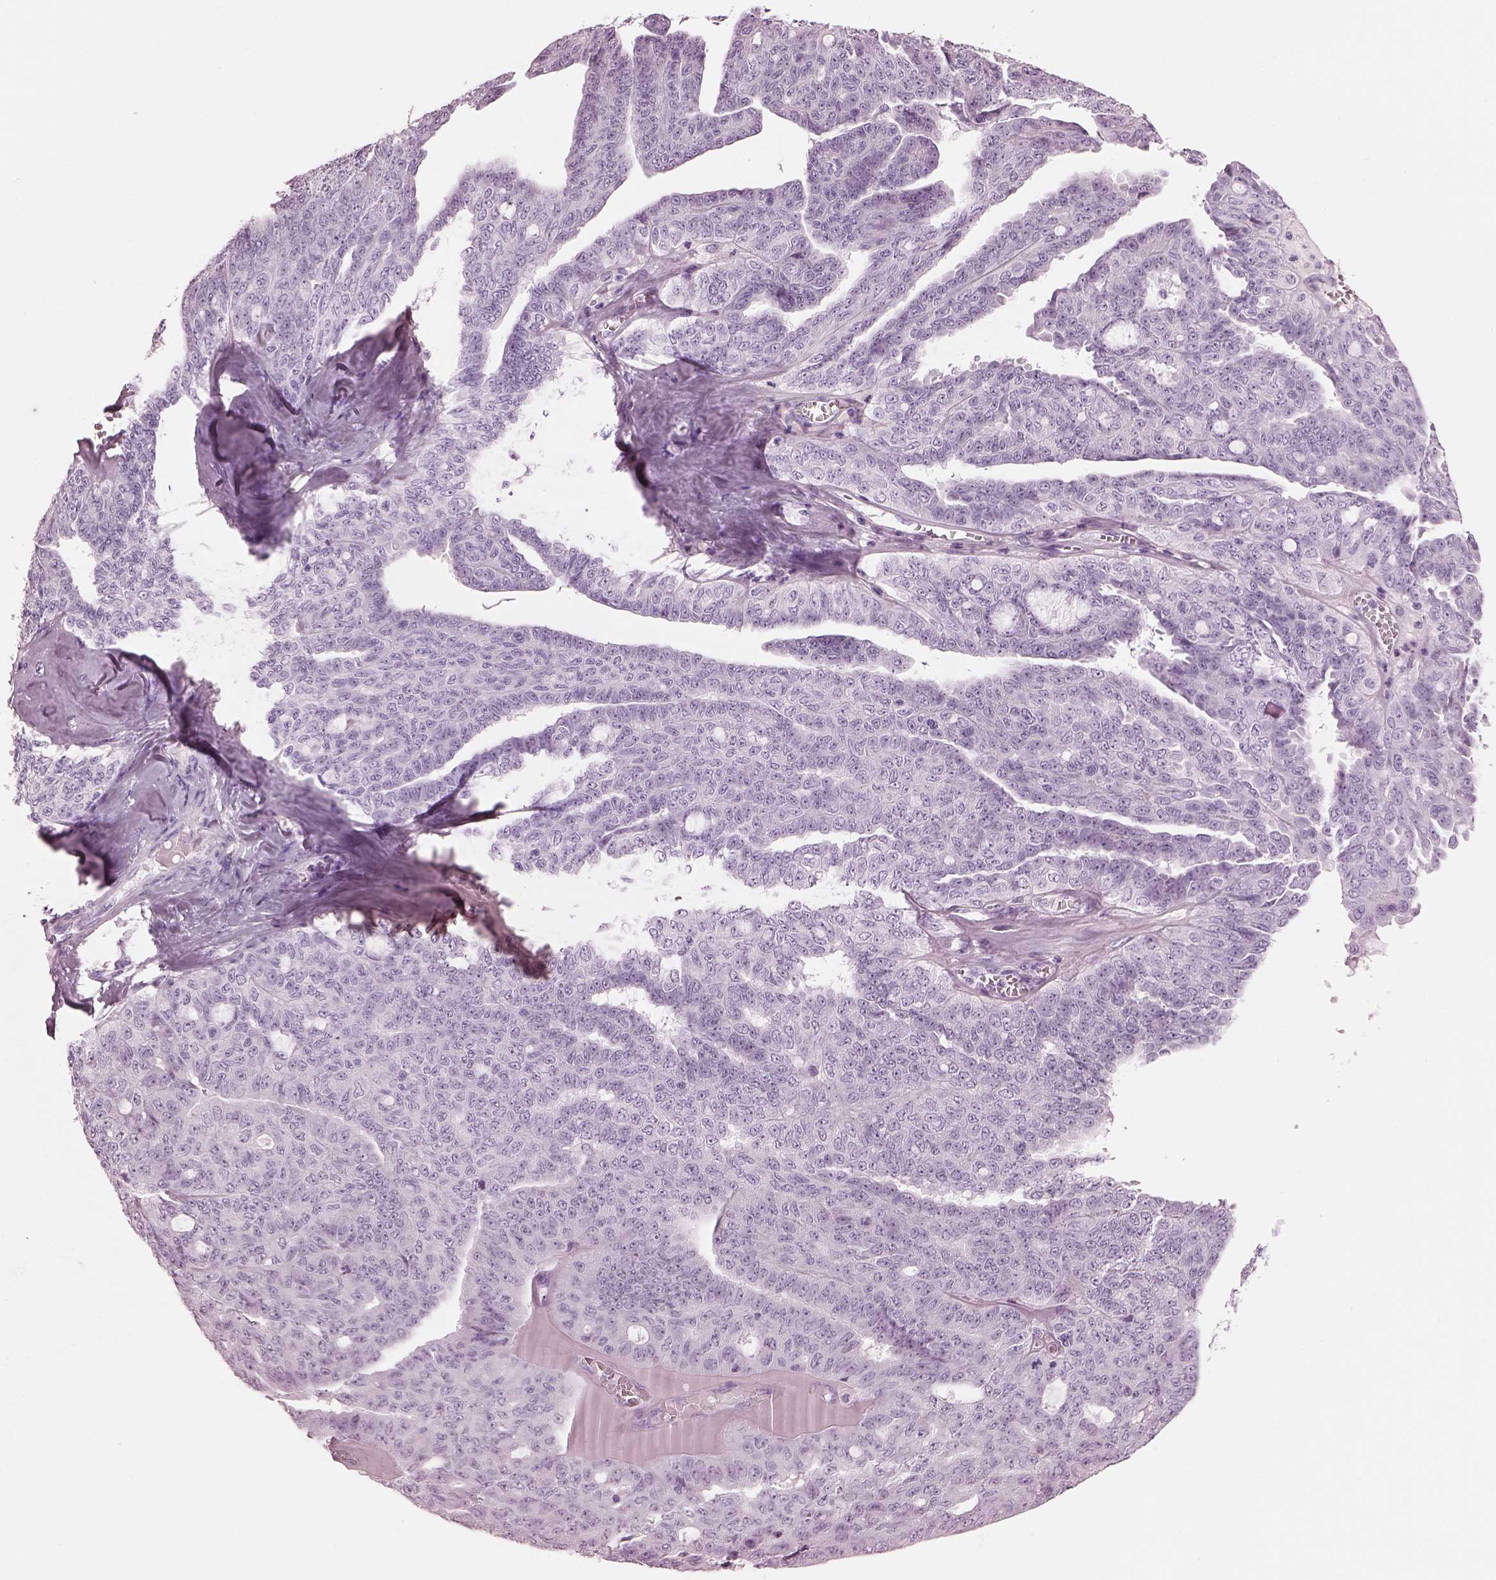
{"staining": {"intensity": "negative", "quantity": "none", "location": "none"}, "tissue": "ovarian cancer", "cell_type": "Tumor cells", "image_type": "cancer", "snomed": [{"axis": "morphology", "description": "Cystadenocarcinoma, serous, NOS"}, {"axis": "topography", "description": "Ovary"}], "caption": "The micrograph shows no significant expression in tumor cells of ovarian serous cystadenocarcinoma. Brightfield microscopy of immunohistochemistry stained with DAB (brown) and hematoxylin (blue), captured at high magnification.", "gene": "HYDIN", "patient": {"sex": "female", "age": 71}}